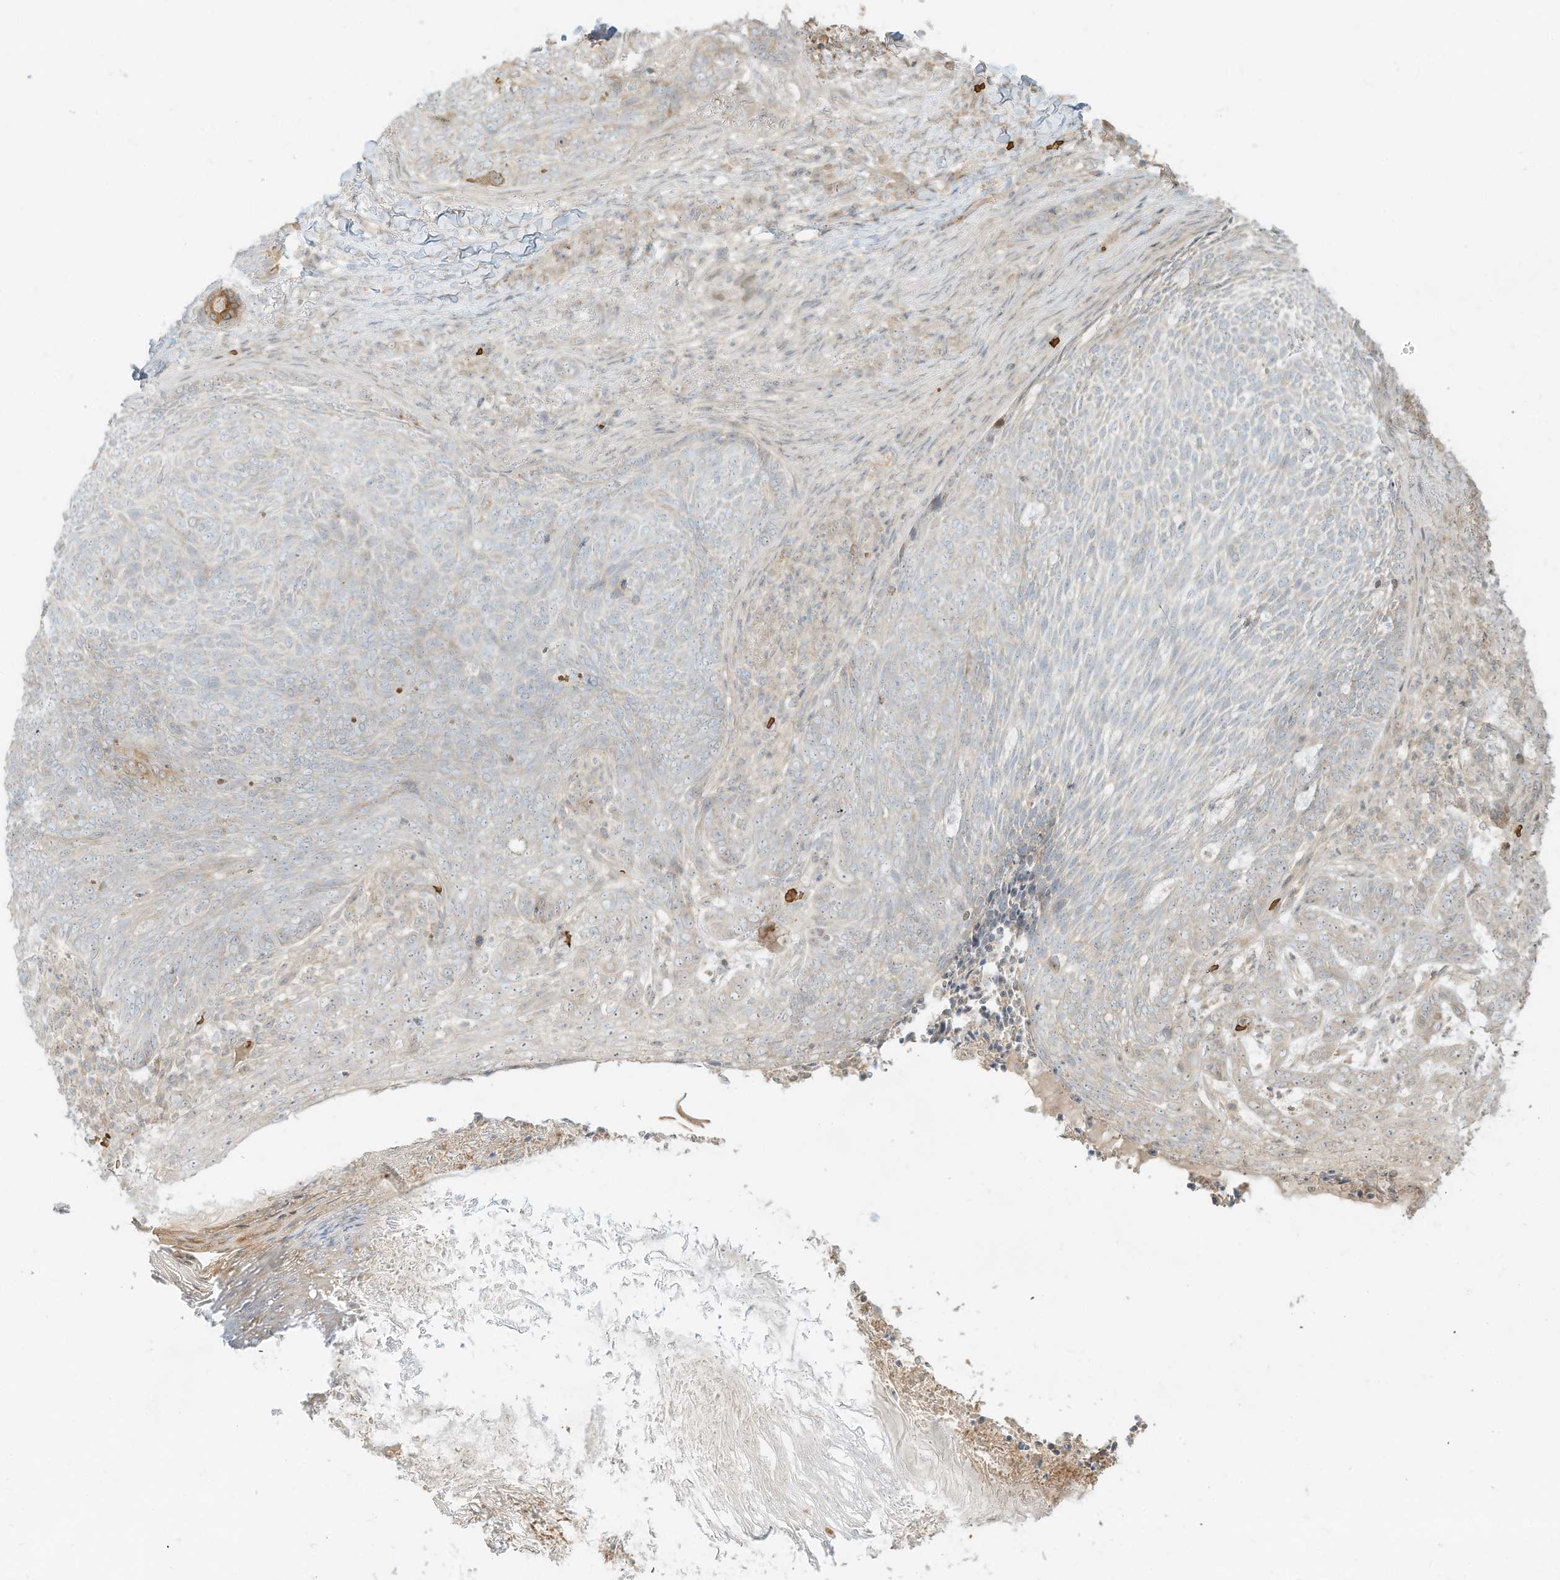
{"staining": {"intensity": "weak", "quantity": "<25%", "location": "cytoplasmic/membranous"}, "tissue": "skin cancer", "cell_type": "Tumor cells", "image_type": "cancer", "snomed": [{"axis": "morphology", "description": "Basal cell carcinoma"}, {"axis": "topography", "description": "Skin"}], "caption": "IHC of human skin cancer displays no staining in tumor cells.", "gene": "OFD1", "patient": {"sex": "male", "age": 85}}